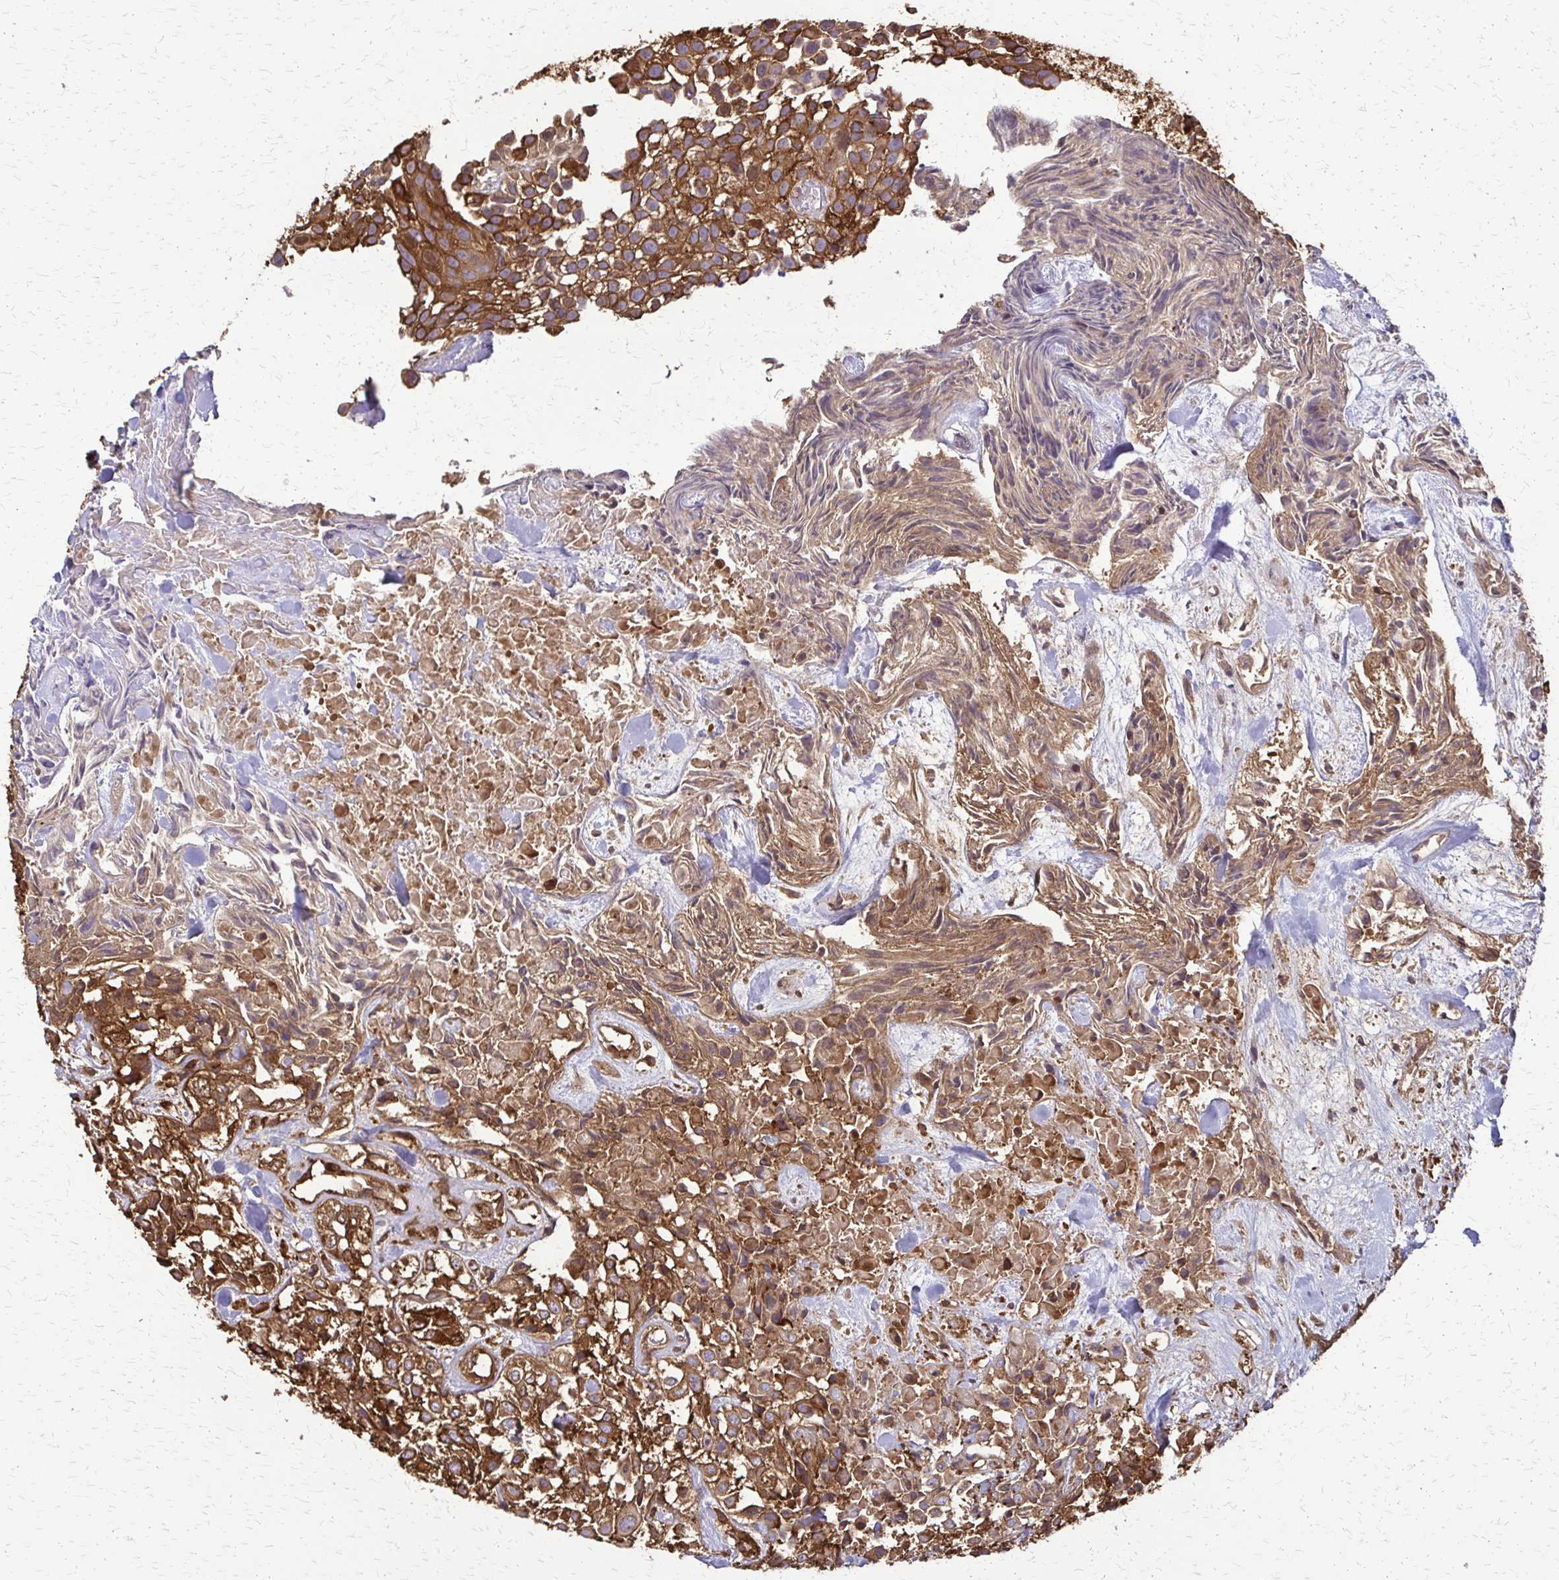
{"staining": {"intensity": "moderate", "quantity": ">75%", "location": "cytoplasmic/membranous"}, "tissue": "urothelial cancer", "cell_type": "Tumor cells", "image_type": "cancer", "snomed": [{"axis": "morphology", "description": "Urothelial carcinoma, High grade"}, {"axis": "topography", "description": "Urinary bladder"}], "caption": "IHC of human urothelial cancer shows medium levels of moderate cytoplasmic/membranous staining in approximately >75% of tumor cells.", "gene": "EEF2", "patient": {"sex": "male", "age": 56}}